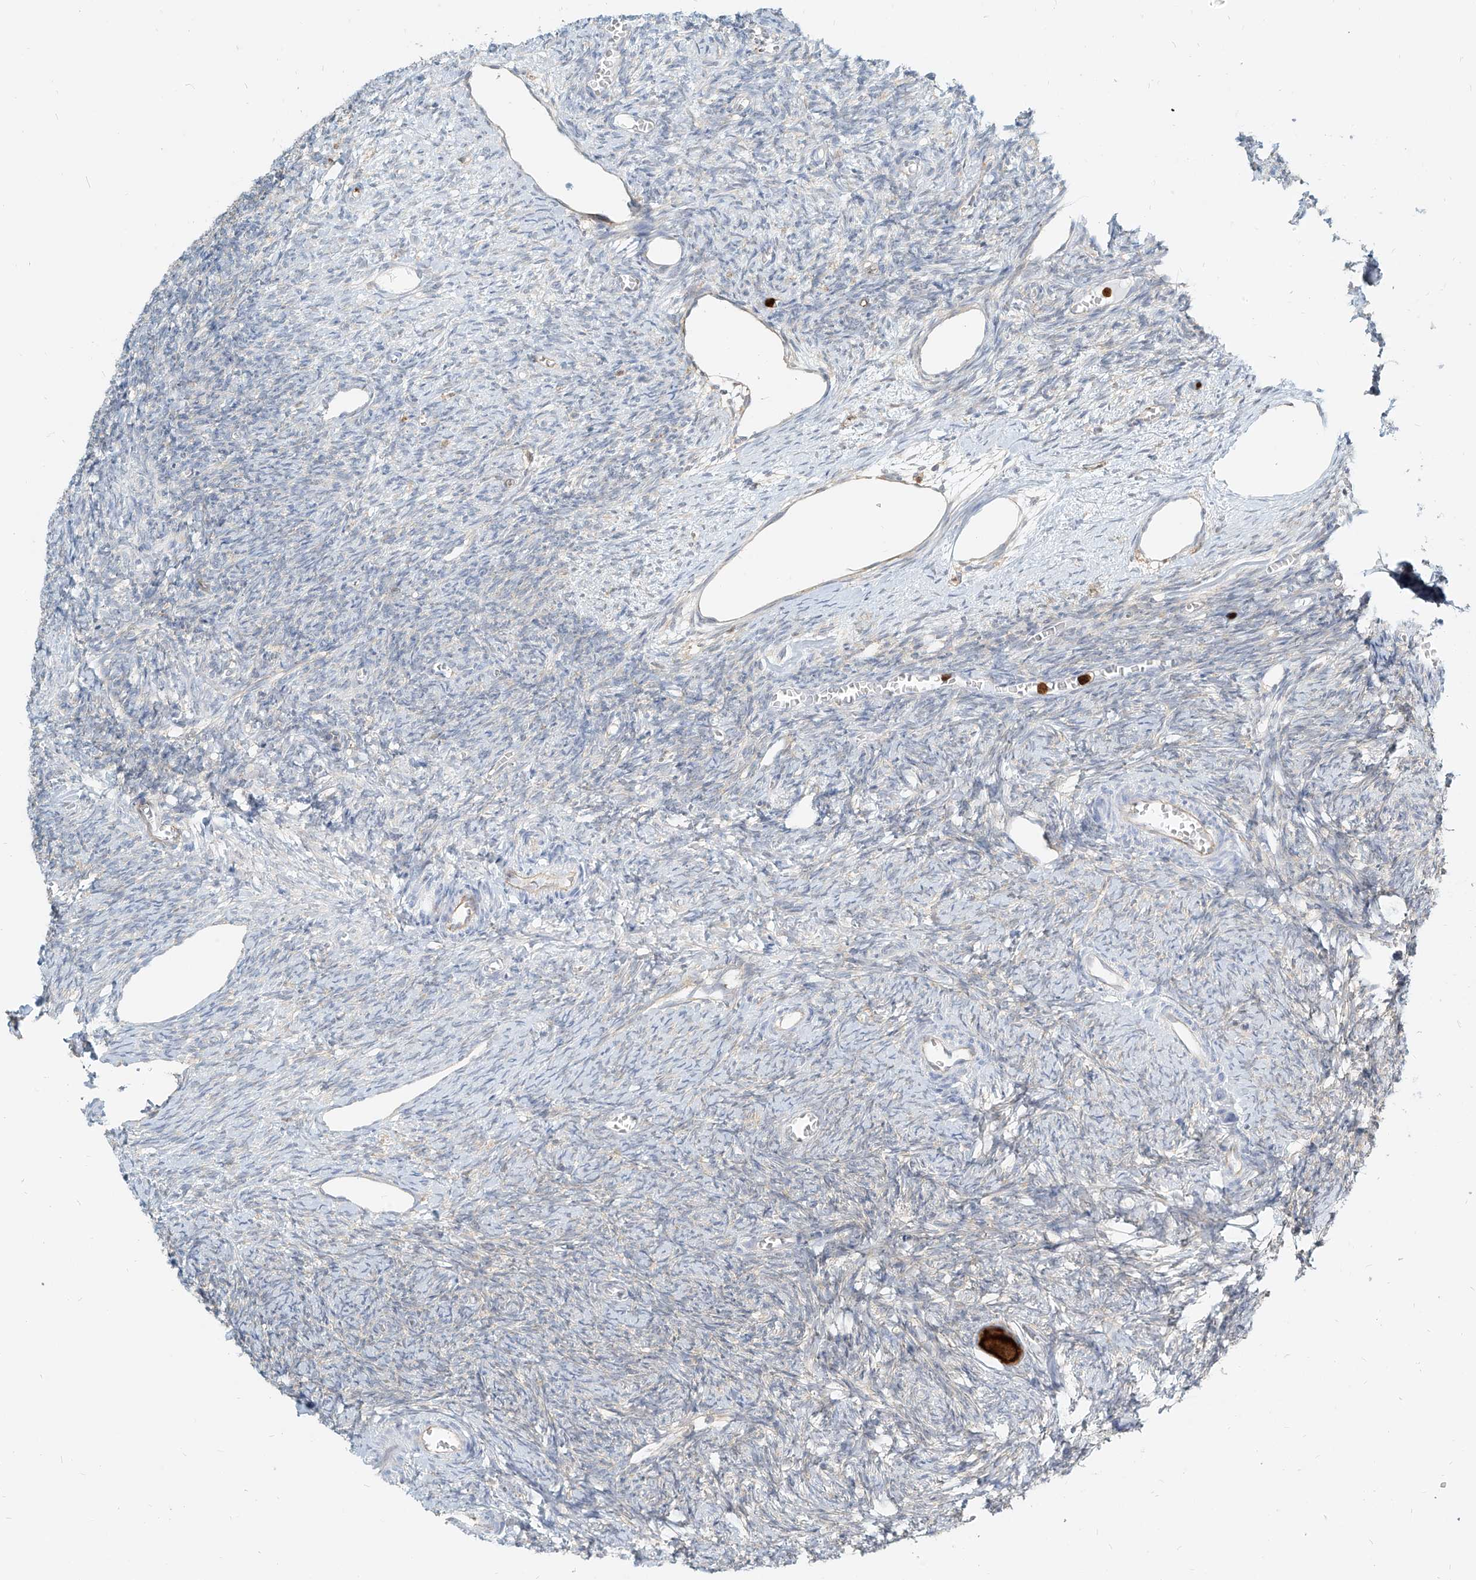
{"staining": {"intensity": "strong", "quantity": ">75%", "location": "cytoplasmic/membranous"}, "tissue": "ovary", "cell_type": "Follicle cells", "image_type": "normal", "snomed": [{"axis": "morphology", "description": "Normal tissue, NOS"}, {"axis": "topography", "description": "Ovary"}], "caption": "Follicle cells exhibit strong cytoplasmic/membranous staining in approximately >75% of cells in benign ovary. (DAB (3,3'-diaminobenzidine) IHC with brightfield microscopy, high magnification).", "gene": "PGD", "patient": {"sex": "female", "age": 27}}